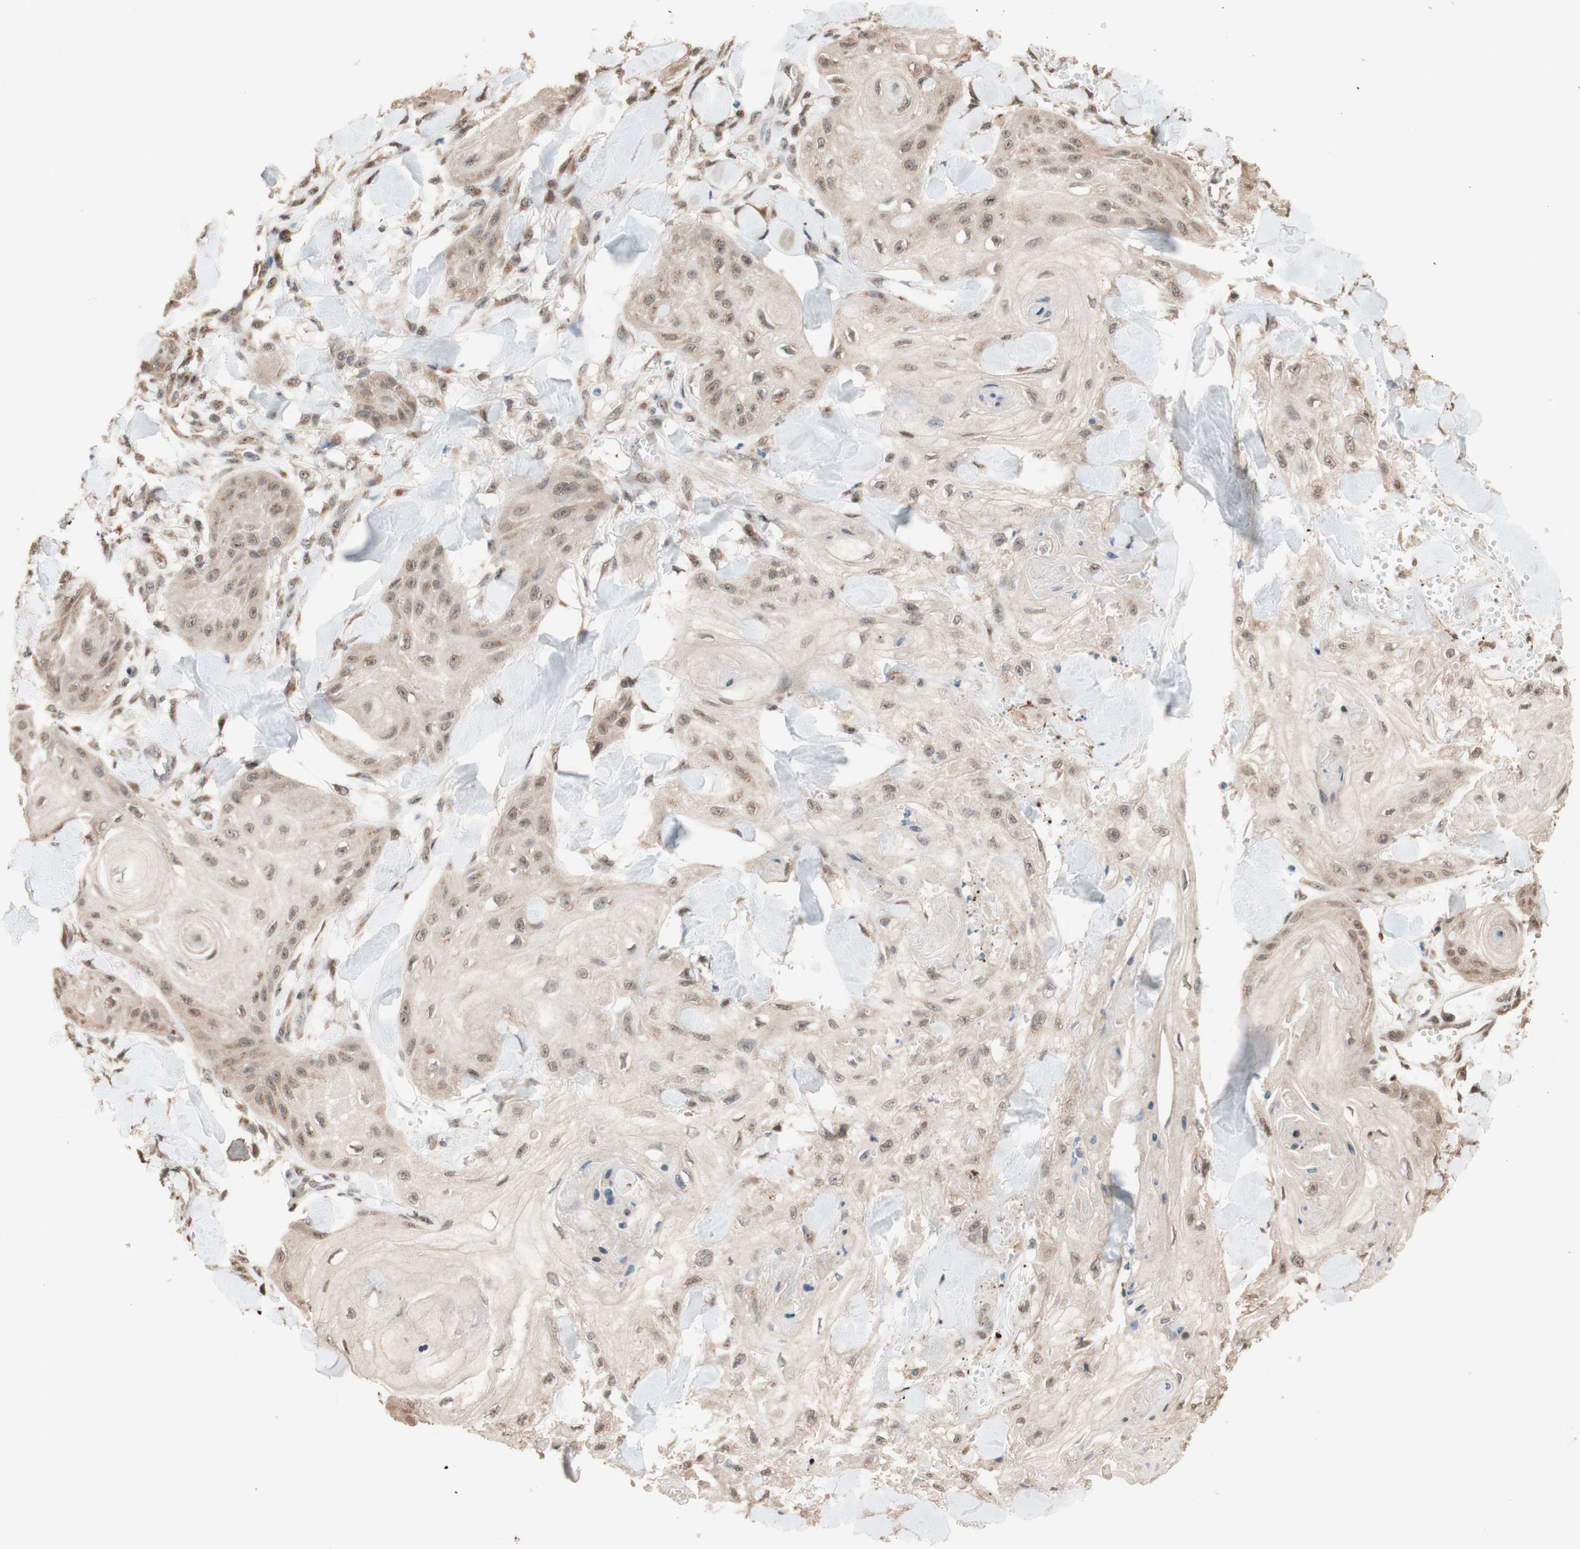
{"staining": {"intensity": "negative", "quantity": "none", "location": "none"}, "tissue": "skin cancer", "cell_type": "Tumor cells", "image_type": "cancer", "snomed": [{"axis": "morphology", "description": "Squamous cell carcinoma, NOS"}, {"axis": "topography", "description": "Skin"}], "caption": "Tumor cells are negative for protein expression in human skin squamous cell carcinoma.", "gene": "CCNC", "patient": {"sex": "male", "age": 74}}